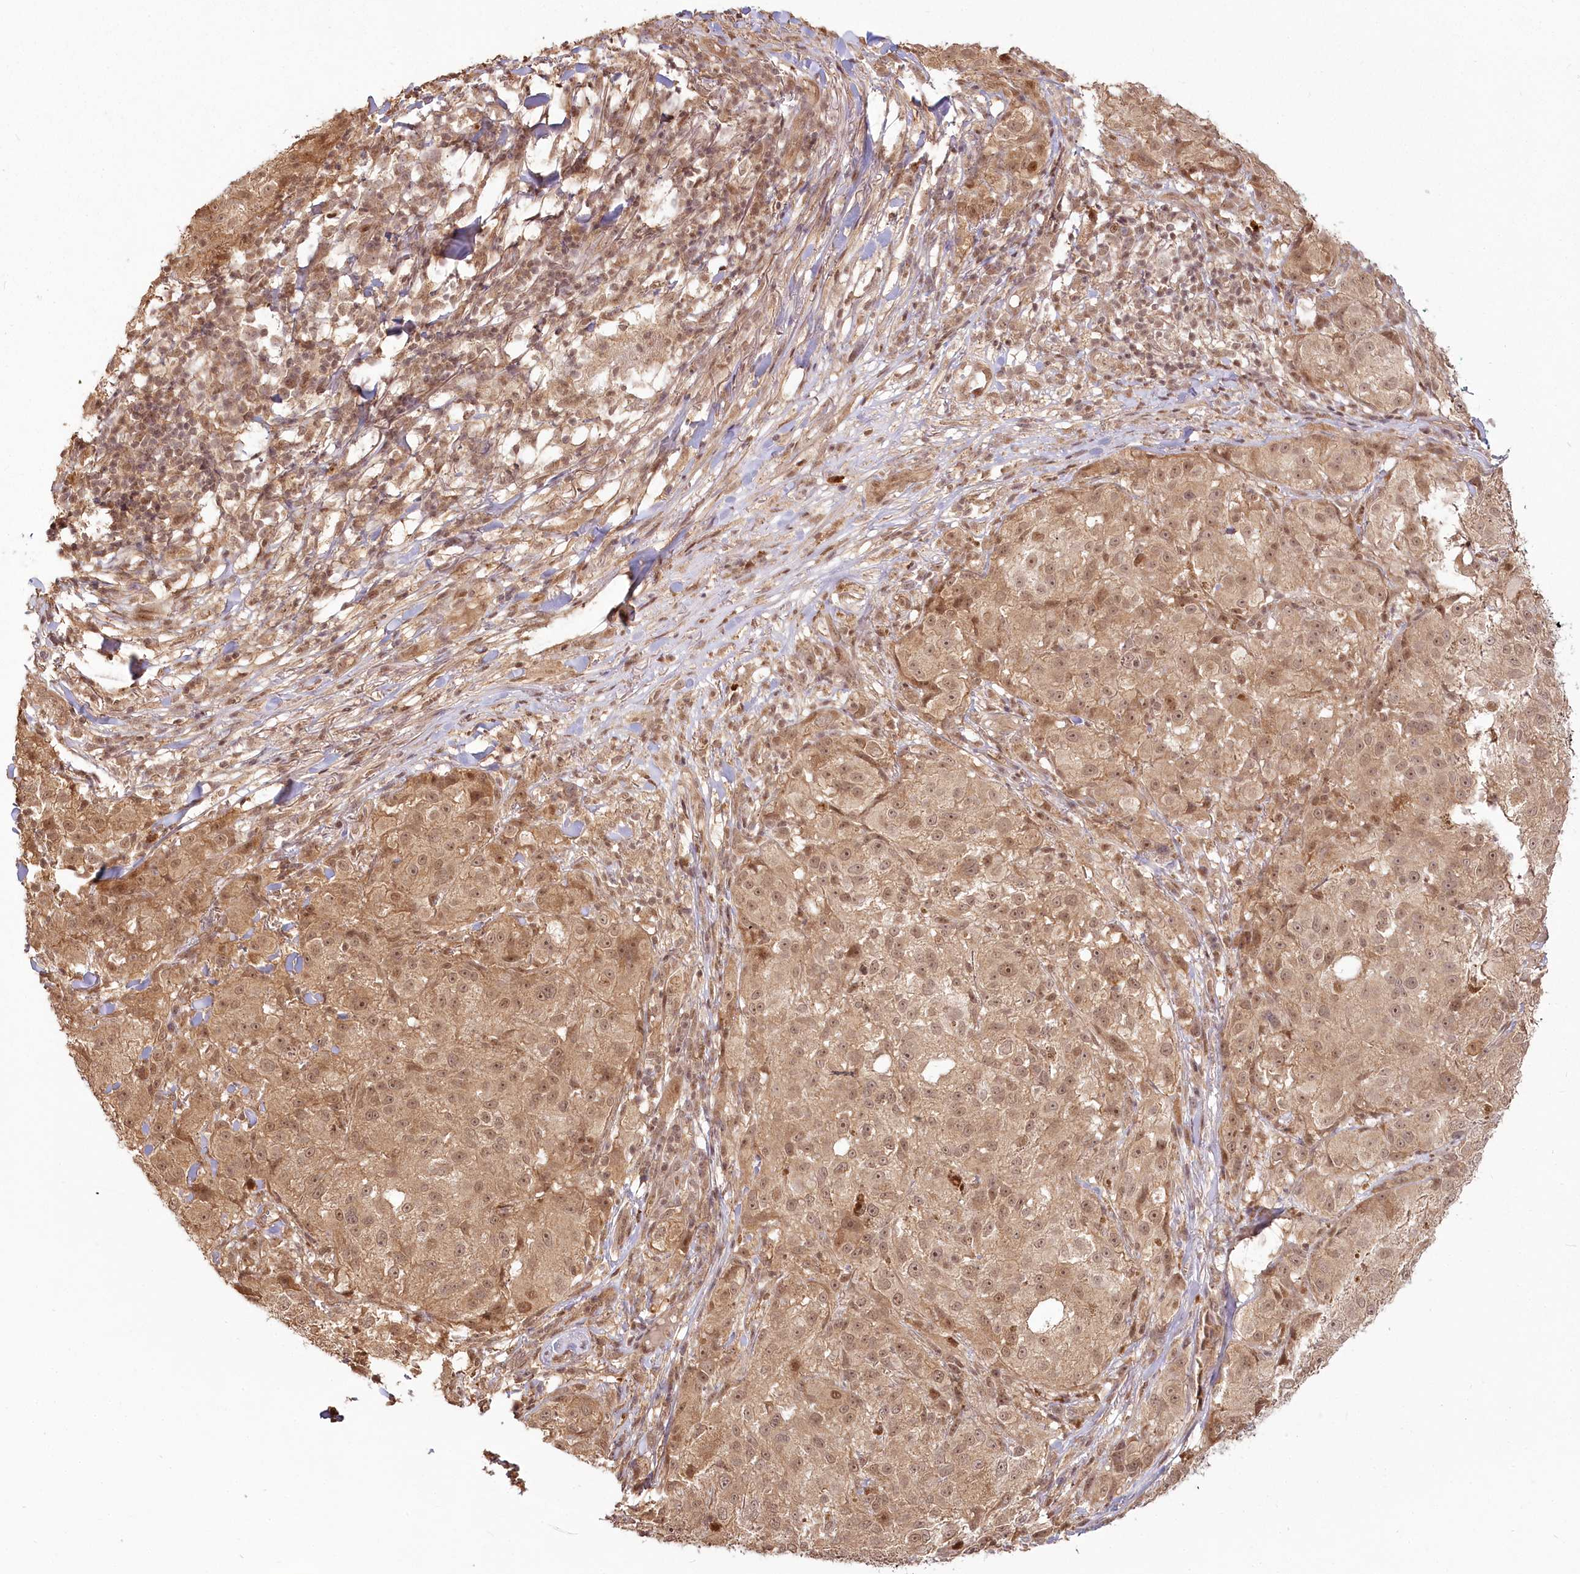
{"staining": {"intensity": "moderate", "quantity": ">75%", "location": "cytoplasmic/membranous,nuclear"}, "tissue": "melanoma", "cell_type": "Tumor cells", "image_type": "cancer", "snomed": [{"axis": "morphology", "description": "Necrosis, NOS"}, {"axis": "morphology", "description": "Malignant melanoma, NOS"}, {"axis": "topography", "description": "Skin"}], "caption": "Protein analysis of melanoma tissue reveals moderate cytoplasmic/membranous and nuclear staining in about >75% of tumor cells.", "gene": "R3HDM2", "patient": {"sex": "female", "age": 87}}